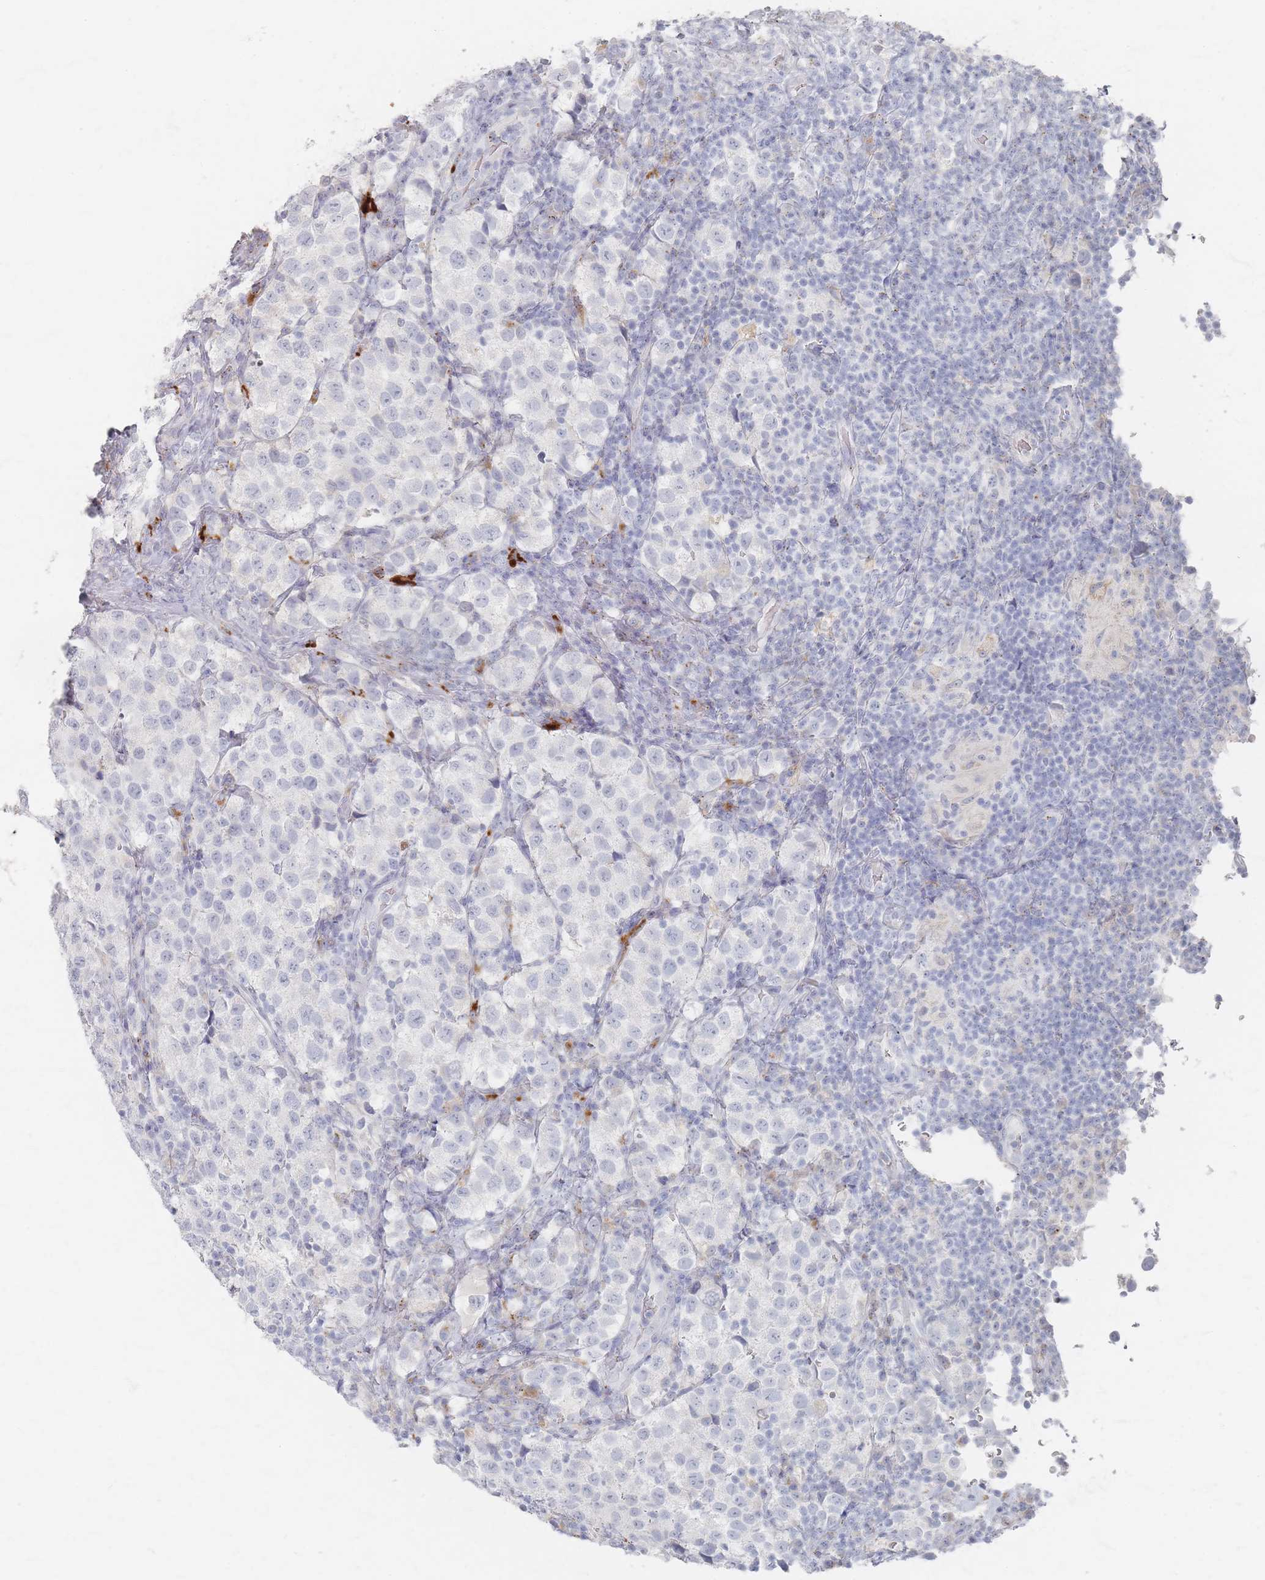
{"staining": {"intensity": "negative", "quantity": "none", "location": "none"}, "tissue": "testis cancer", "cell_type": "Tumor cells", "image_type": "cancer", "snomed": [{"axis": "morphology", "description": "Seminoma, NOS"}, {"axis": "topography", "description": "Testis"}], "caption": "Testis cancer was stained to show a protein in brown. There is no significant staining in tumor cells.", "gene": "SLC2A11", "patient": {"sex": "male", "age": 34}}